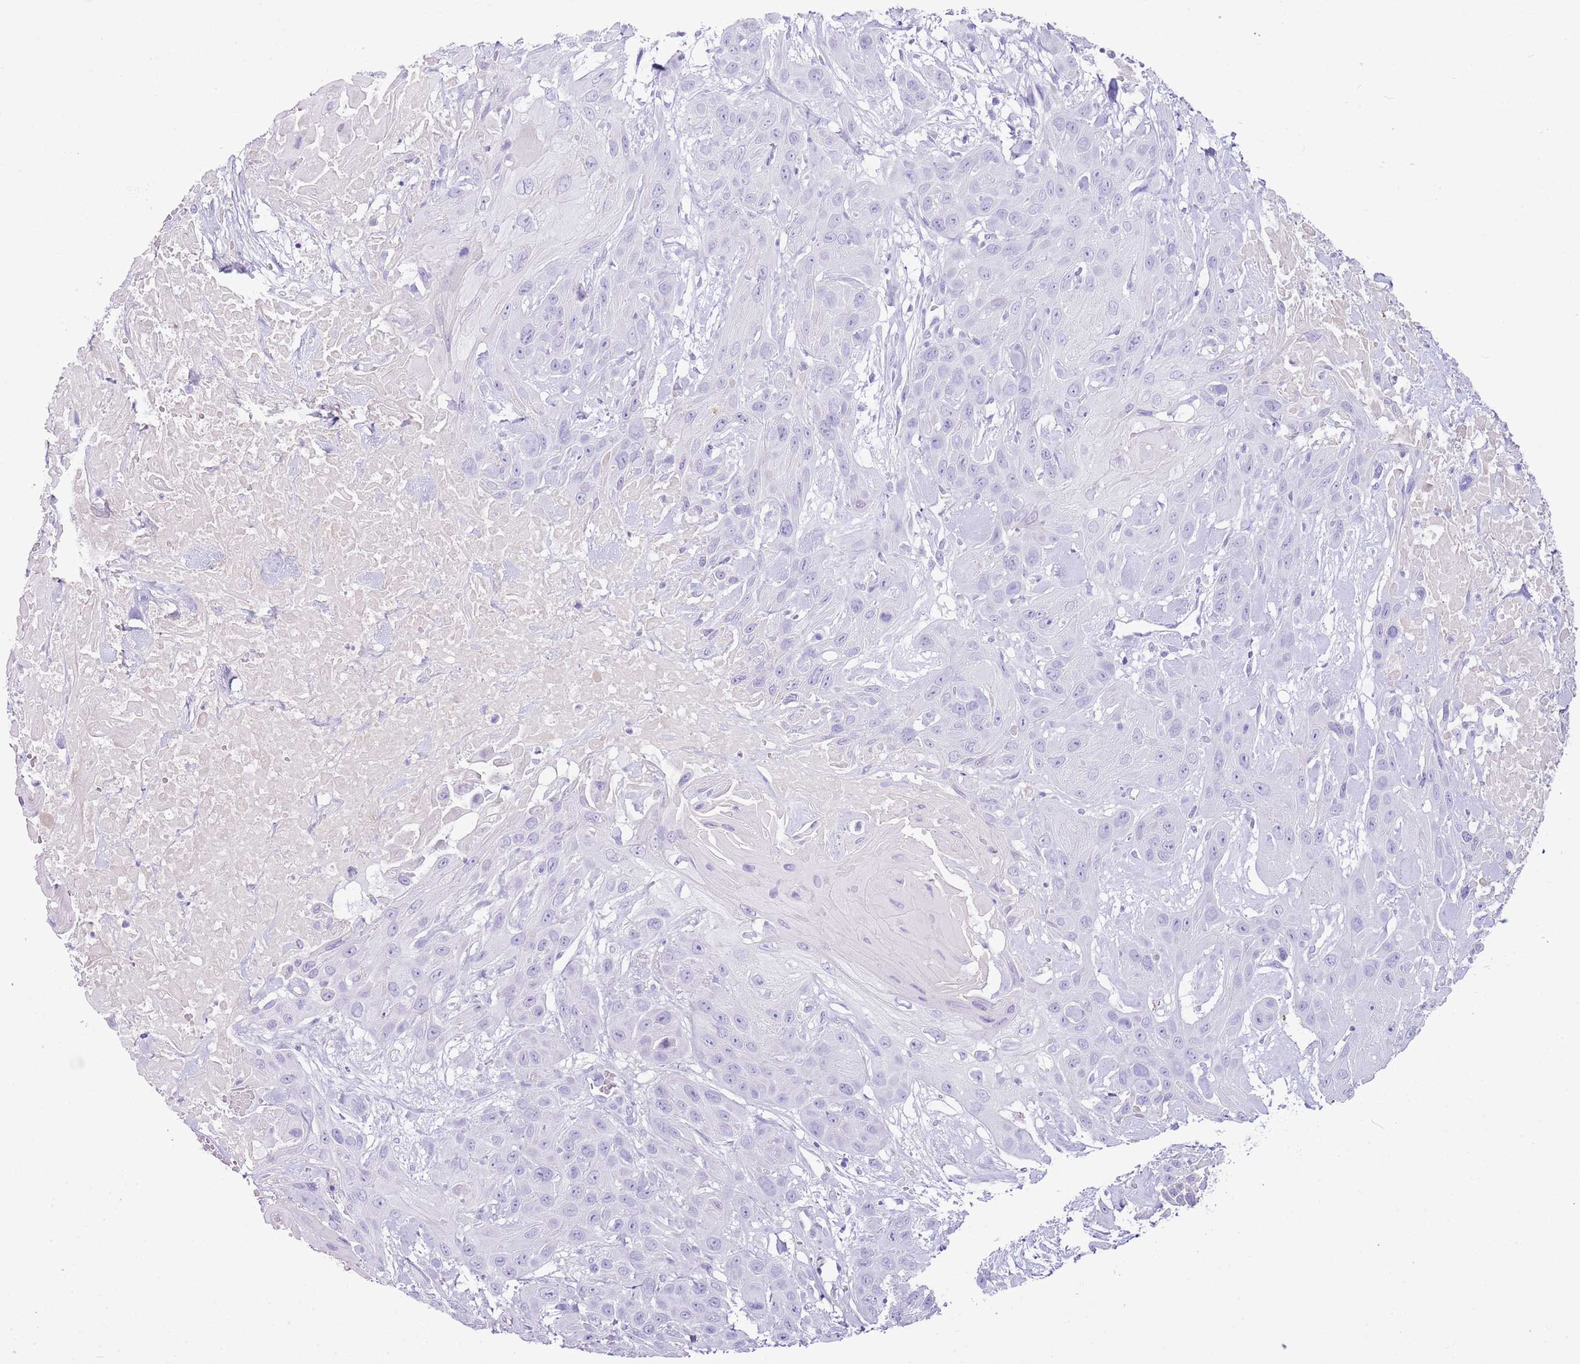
{"staining": {"intensity": "negative", "quantity": "none", "location": "none"}, "tissue": "head and neck cancer", "cell_type": "Tumor cells", "image_type": "cancer", "snomed": [{"axis": "morphology", "description": "Squamous cell carcinoma, NOS"}, {"axis": "topography", "description": "Head-Neck"}], "caption": "Immunohistochemistry histopathology image of human head and neck squamous cell carcinoma stained for a protein (brown), which exhibits no positivity in tumor cells.", "gene": "IGKV3D-11", "patient": {"sex": "male", "age": 81}}